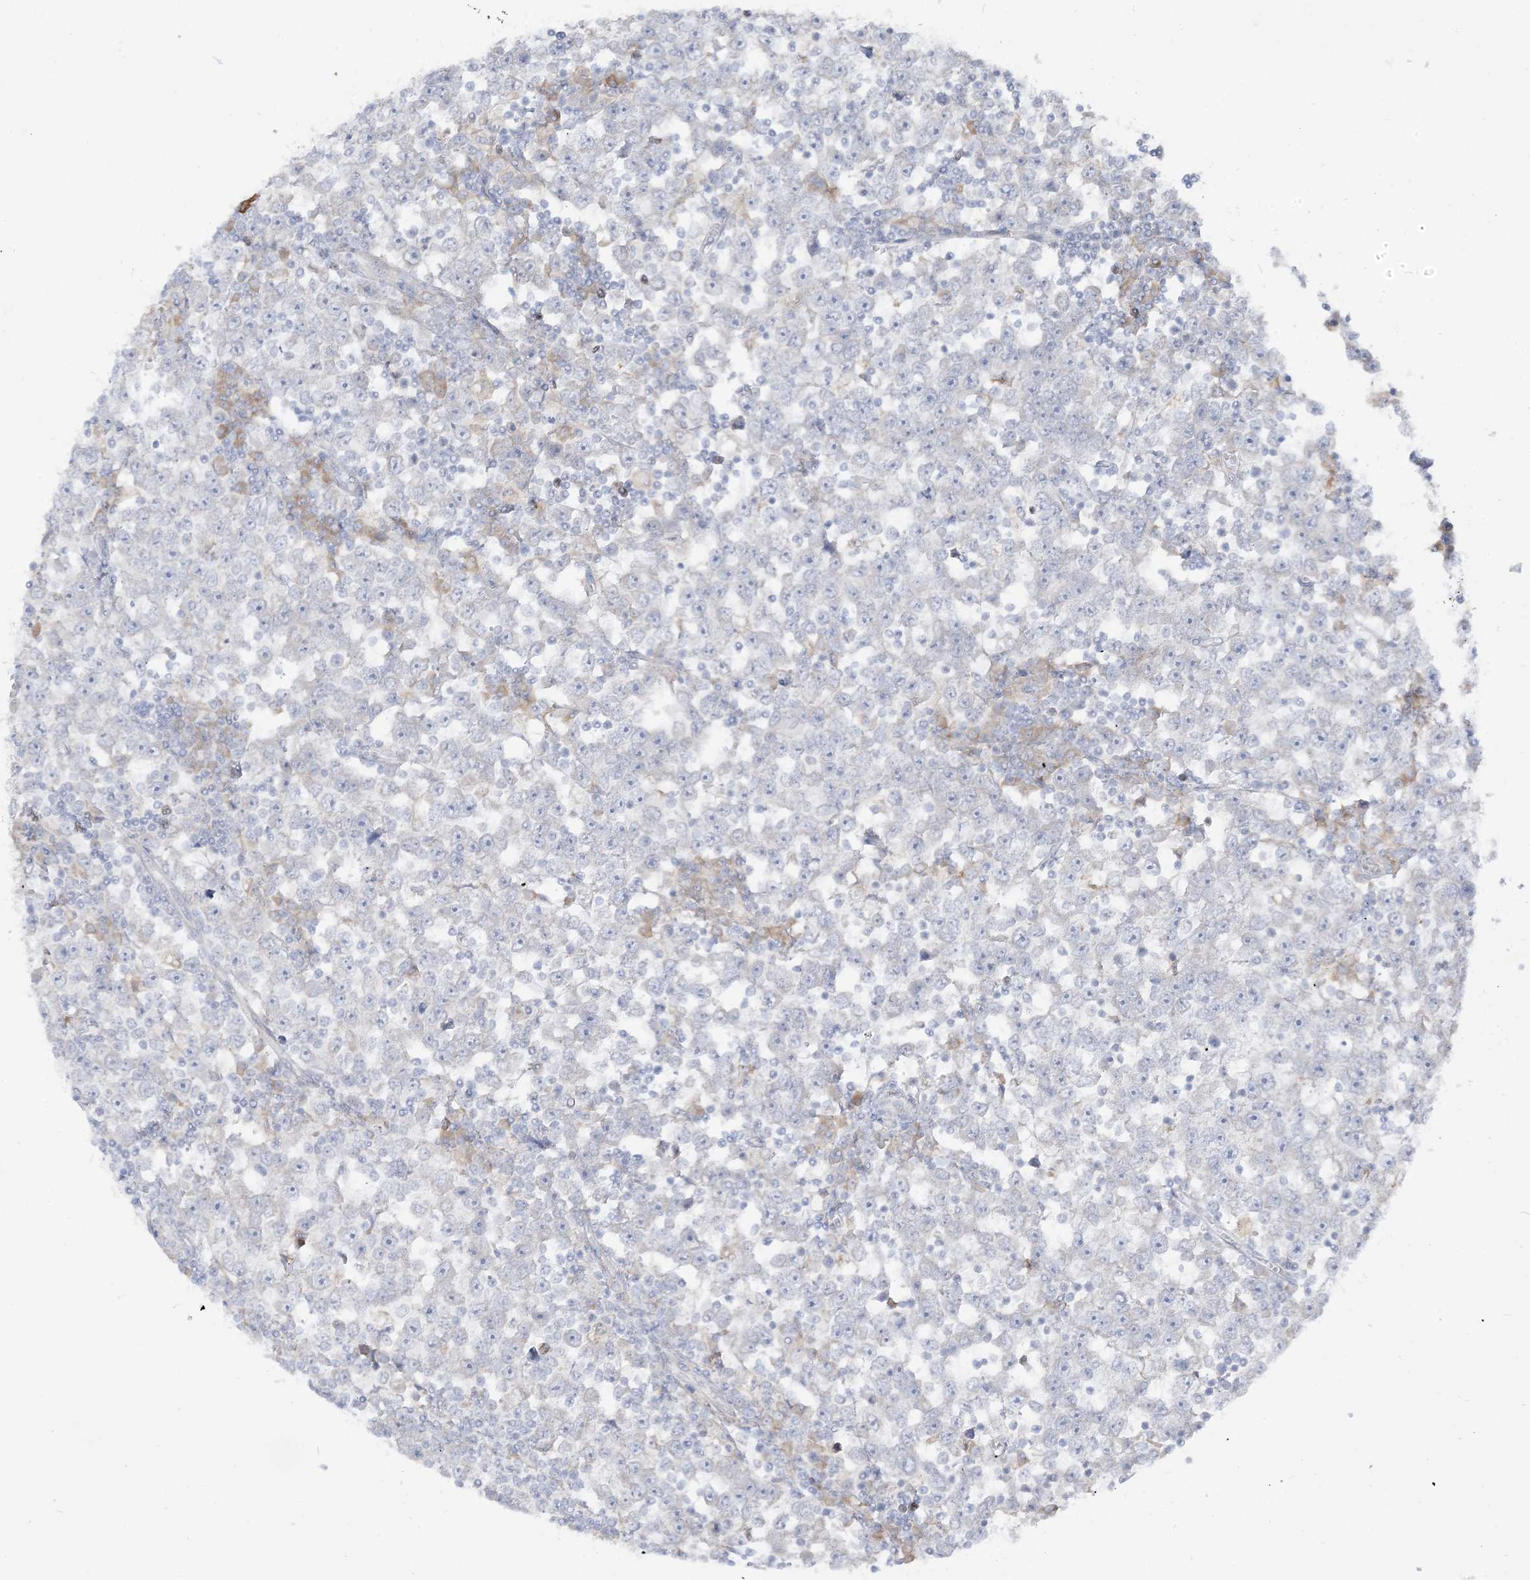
{"staining": {"intensity": "negative", "quantity": "none", "location": "none"}, "tissue": "testis cancer", "cell_type": "Tumor cells", "image_type": "cancer", "snomed": [{"axis": "morphology", "description": "Seminoma, NOS"}, {"axis": "topography", "description": "Testis"}], "caption": "This is an immunohistochemistry micrograph of human testis seminoma. There is no staining in tumor cells.", "gene": "LOXL3", "patient": {"sex": "male", "age": 65}}